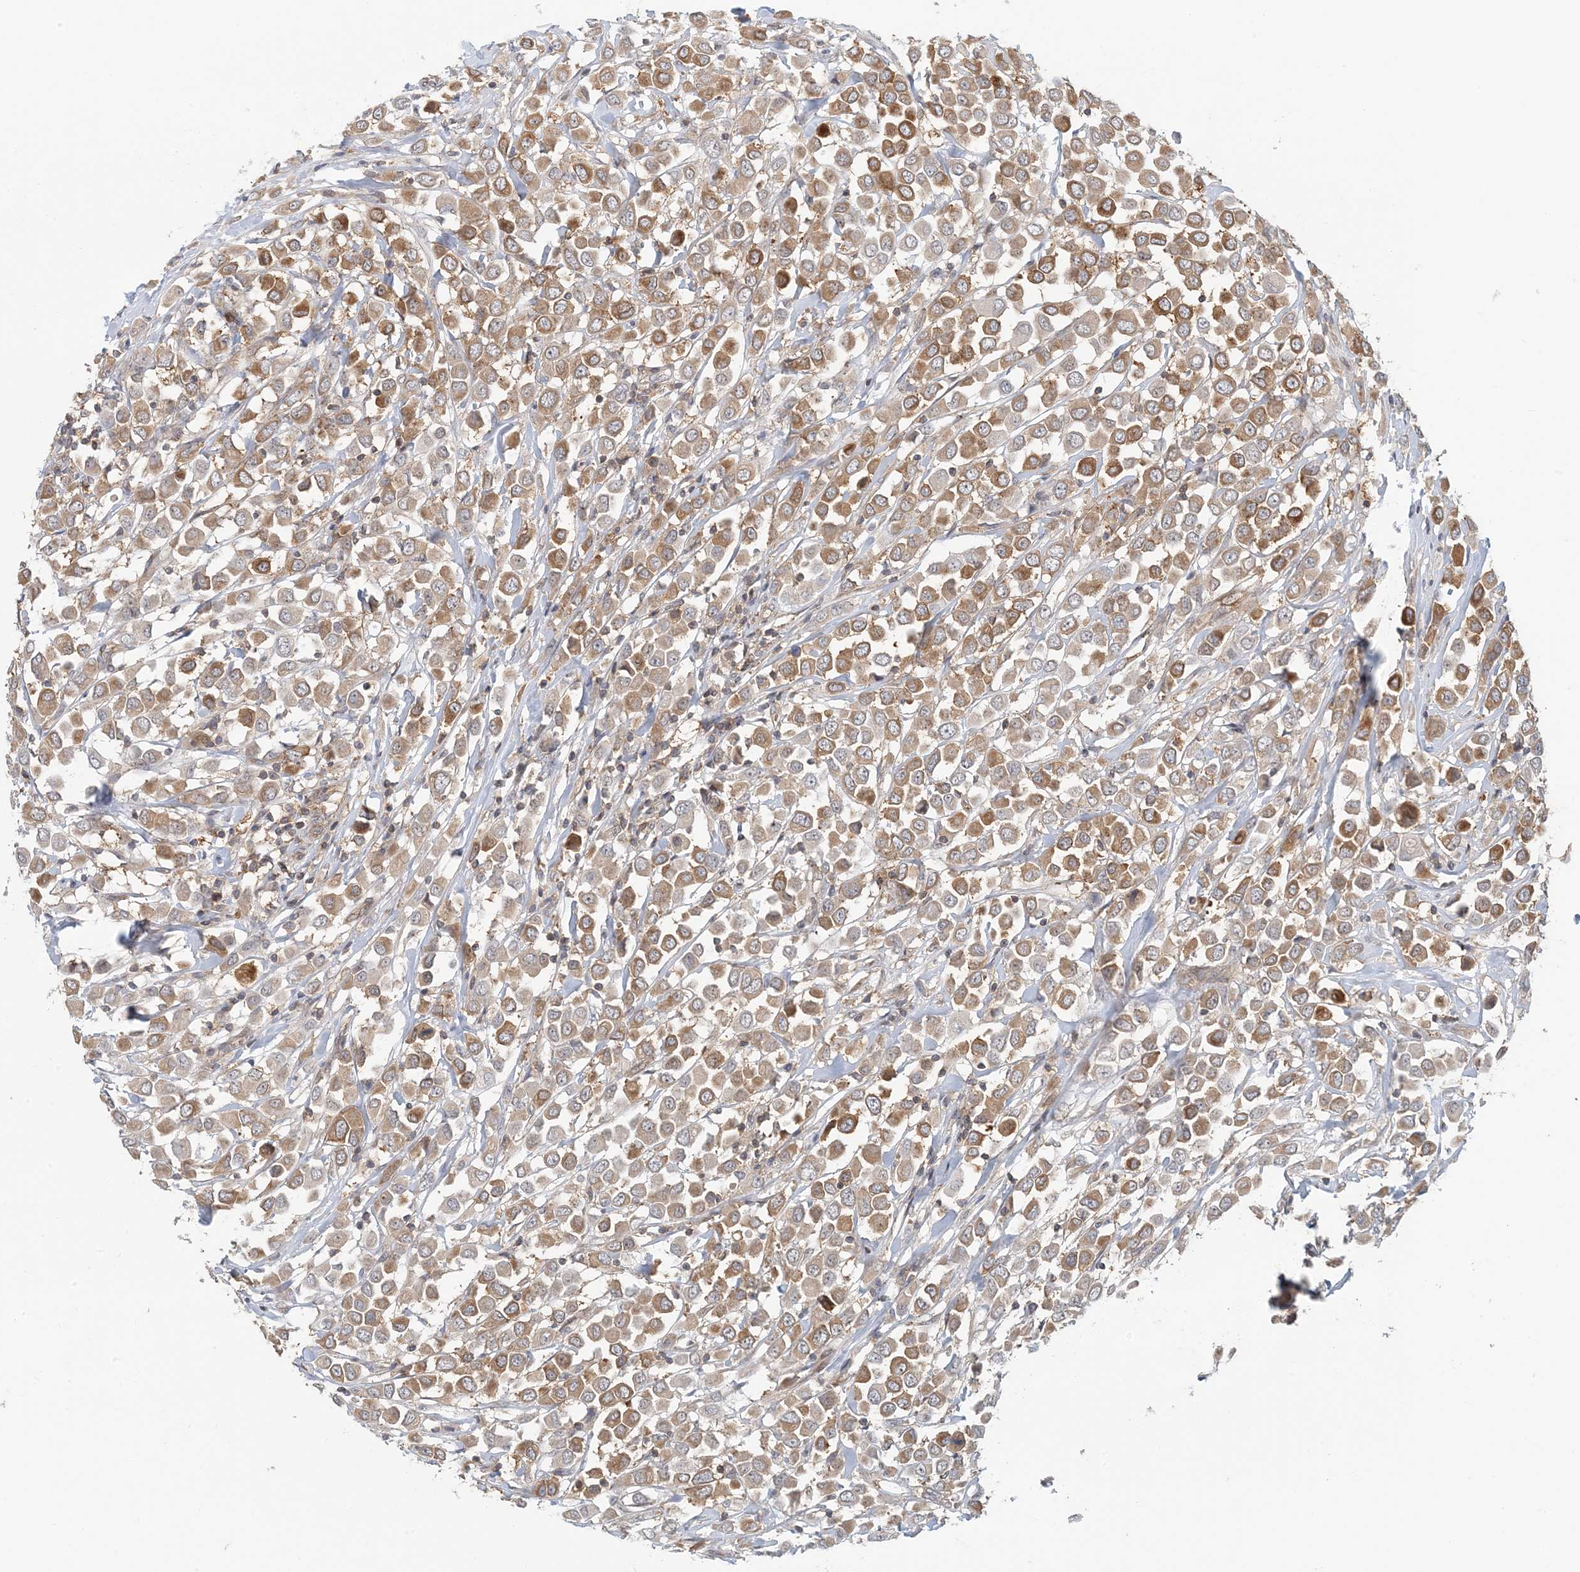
{"staining": {"intensity": "weak", "quantity": ">75%", "location": "cytoplasmic/membranous"}, "tissue": "breast cancer", "cell_type": "Tumor cells", "image_type": "cancer", "snomed": [{"axis": "morphology", "description": "Duct carcinoma"}, {"axis": "topography", "description": "Breast"}], "caption": "IHC (DAB (3,3'-diaminobenzidine)) staining of human breast cancer (invasive ductal carcinoma) reveals weak cytoplasmic/membranous protein positivity in about >75% of tumor cells. IHC stains the protein of interest in brown and the nuclei are stained blue.", "gene": "ATP13A2", "patient": {"sex": "female", "age": 61}}